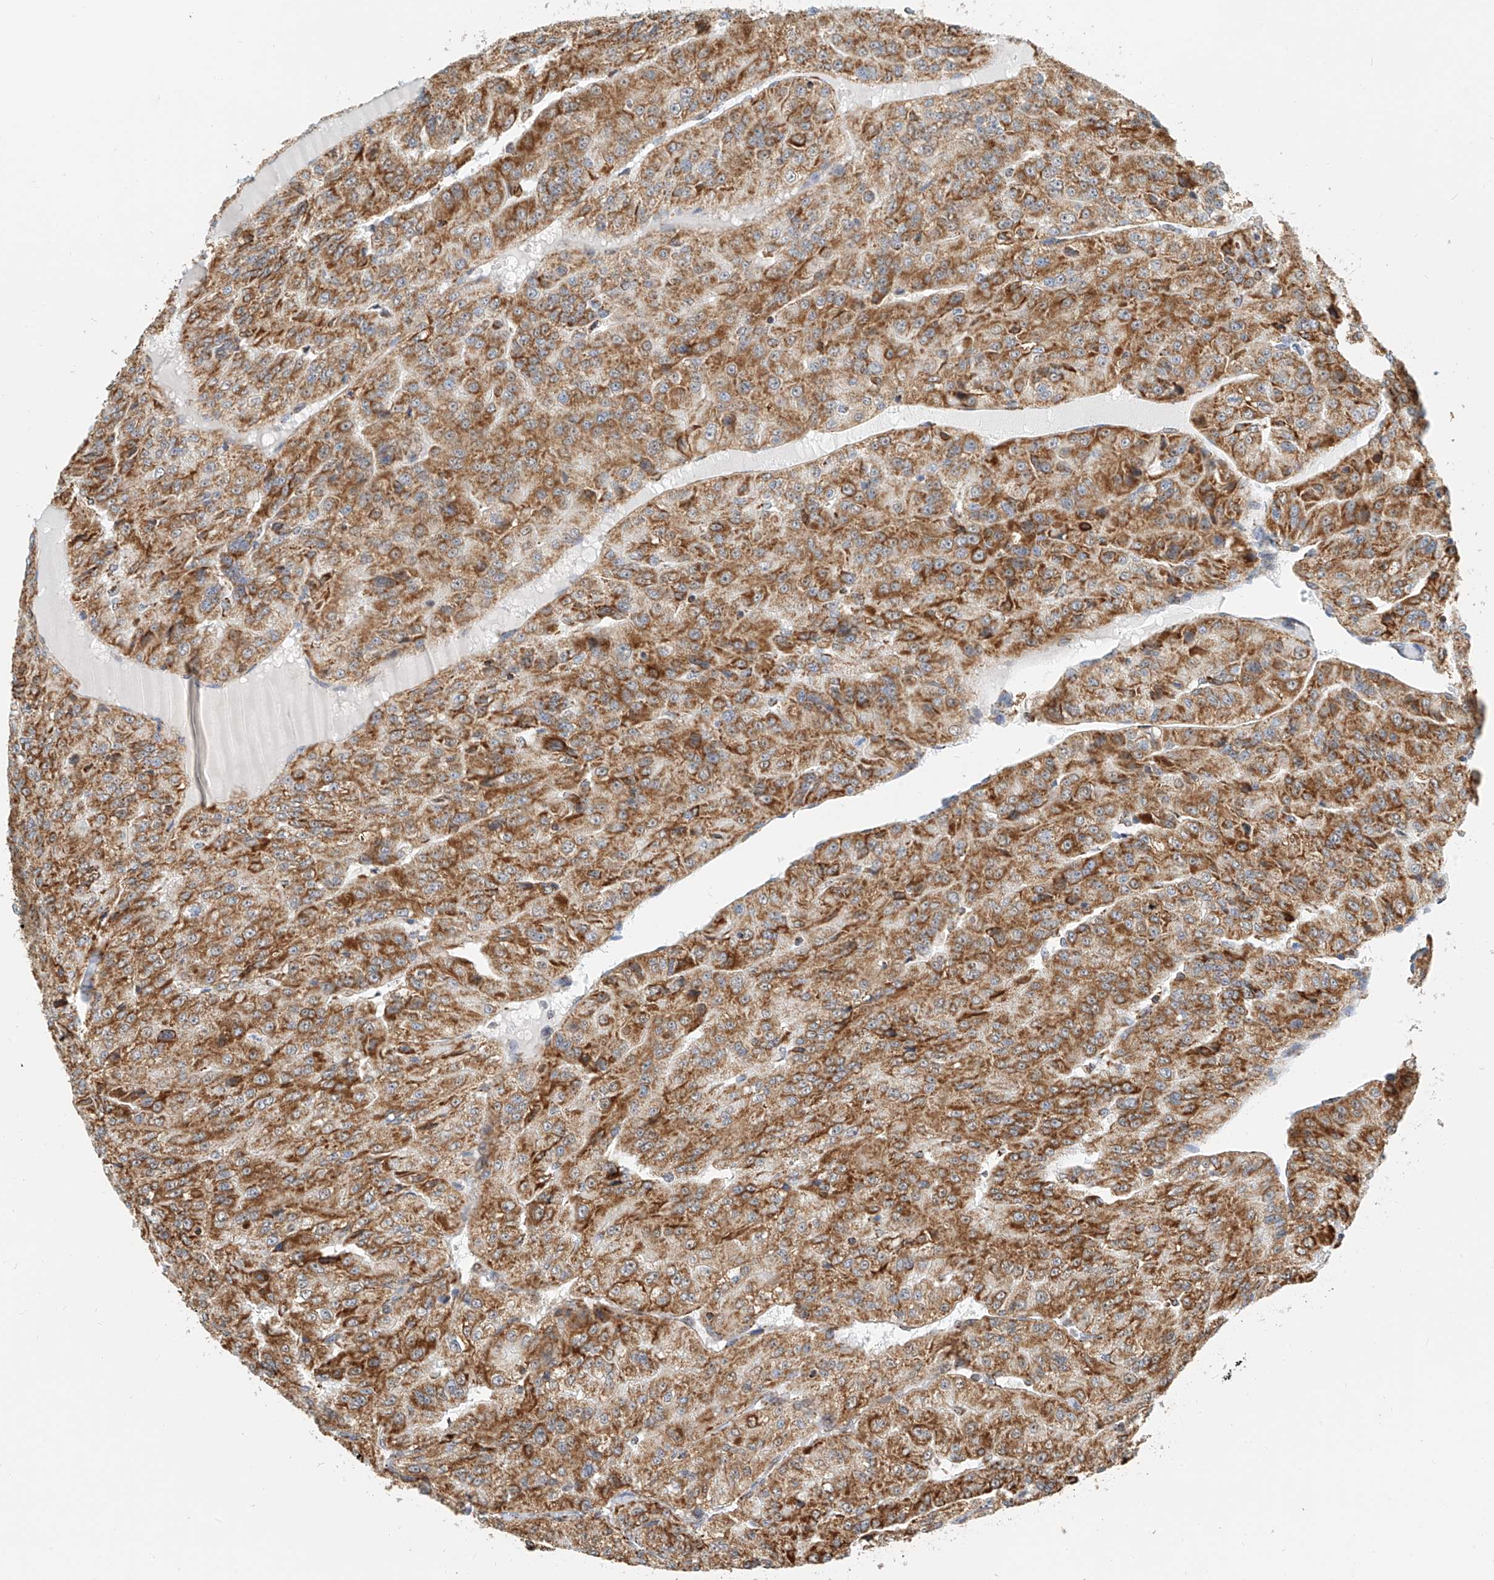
{"staining": {"intensity": "moderate", "quantity": ">75%", "location": "cytoplasmic/membranous"}, "tissue": "renal cancer", "cell_type": "Tumor cells", "image_type": "cancer", "snomed": [{"axis": "morphology", "description": "Adenocarcinoma, NOS"}, {"axis": "topography", "description": "Kidney"}], "caption": "An image showing moderate cytoplasmic/membranous expression in about >75% of tumor cells in adenocarcinoma (renal), as visualized by brown immunohistochemical staining.", "gene": "PPA2", "patient": {"sex": "female", "age": 63}}